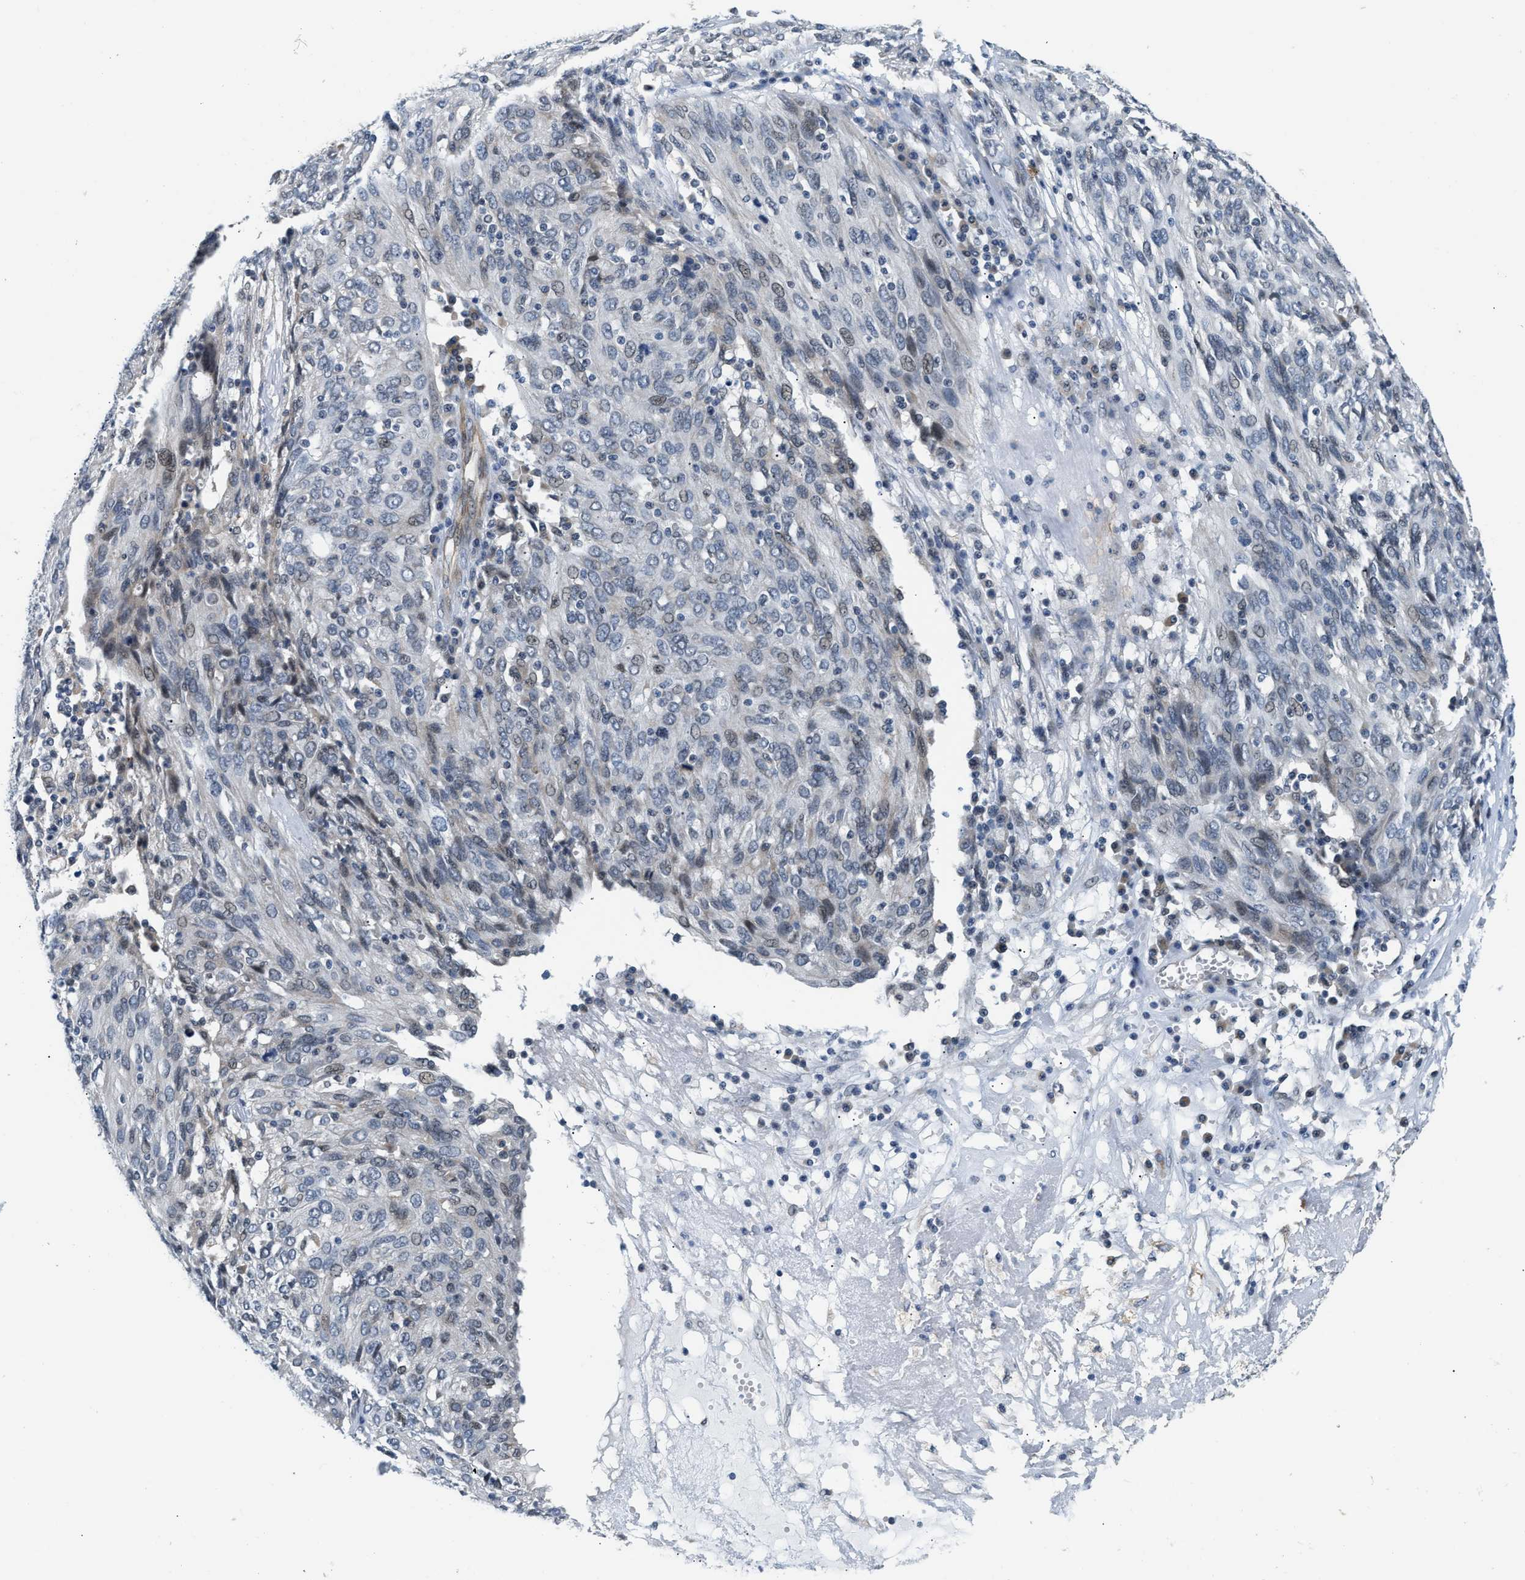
{"staining": {"intensity": "negative", "quantity": "none", "location": "none"}, "tissue": "ovarian cancer", "cell_type": "Tumor cells", "image_type": "cancer", "snomed": [{"axis": "morphology", "description": "Carcinoma, endometroid"}, {"axis": "topography", "description": "Ovary"}], "caption": "DAB (3,3'-diaminobenzidine) immunohistochemical staining of human ovarian endometroid carcinoma reveals no significant staining in tumor cells. (Brightfield microscopy of DAB (3,3'-diaminobenzidine) IHC at high magnification).", "gene": "PPM1H", "patient": {"sex": "female", "age": 50}}